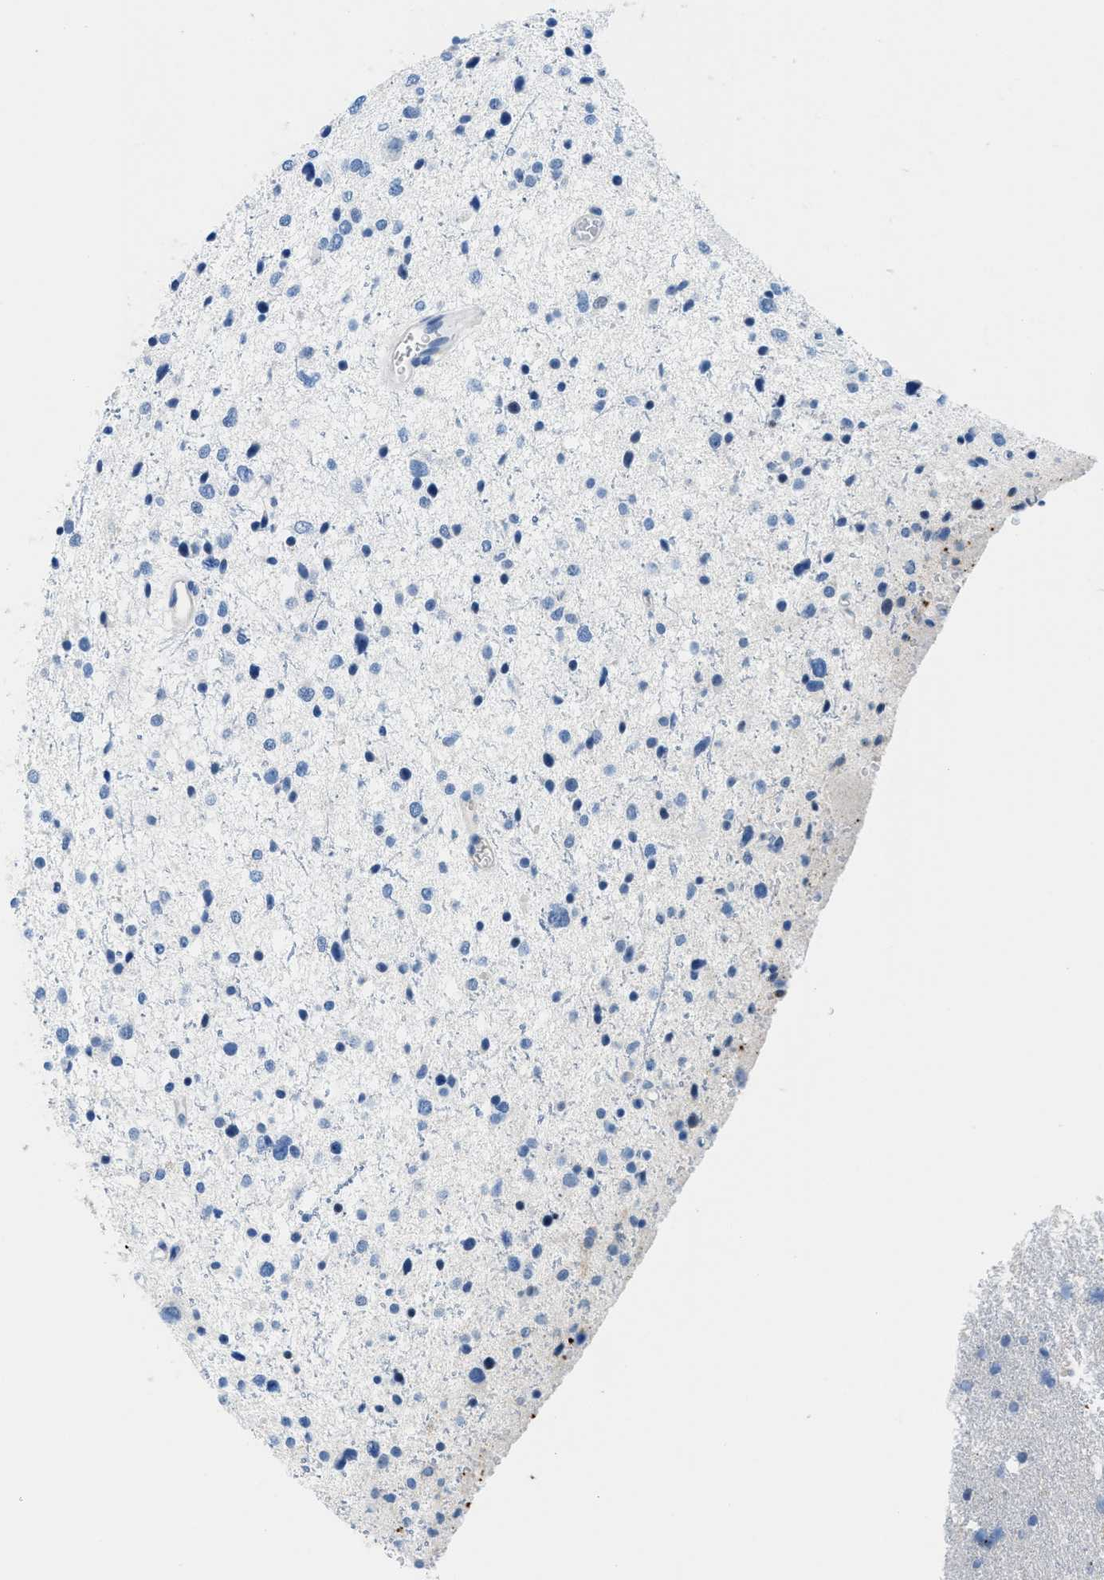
{"staining": {"intensity": "negative", "quantity": "none", "location": "none"}, "tissue": "glioma", "cell_type": "Tumor cells", "image_type": "cancer", "snomed": [{"axis": "morphology", "description": "Glioma, malignant, Low grade"}, {"axis": "topography", "description": "Brain"}], "caption": "Tumor cells show no significant positivity in glioma. (Brightfield microscopy of DAB immunohistochemistry at high magnification).", "gene": "MBL2", "patient": {"sex": "female", "age": 37}}